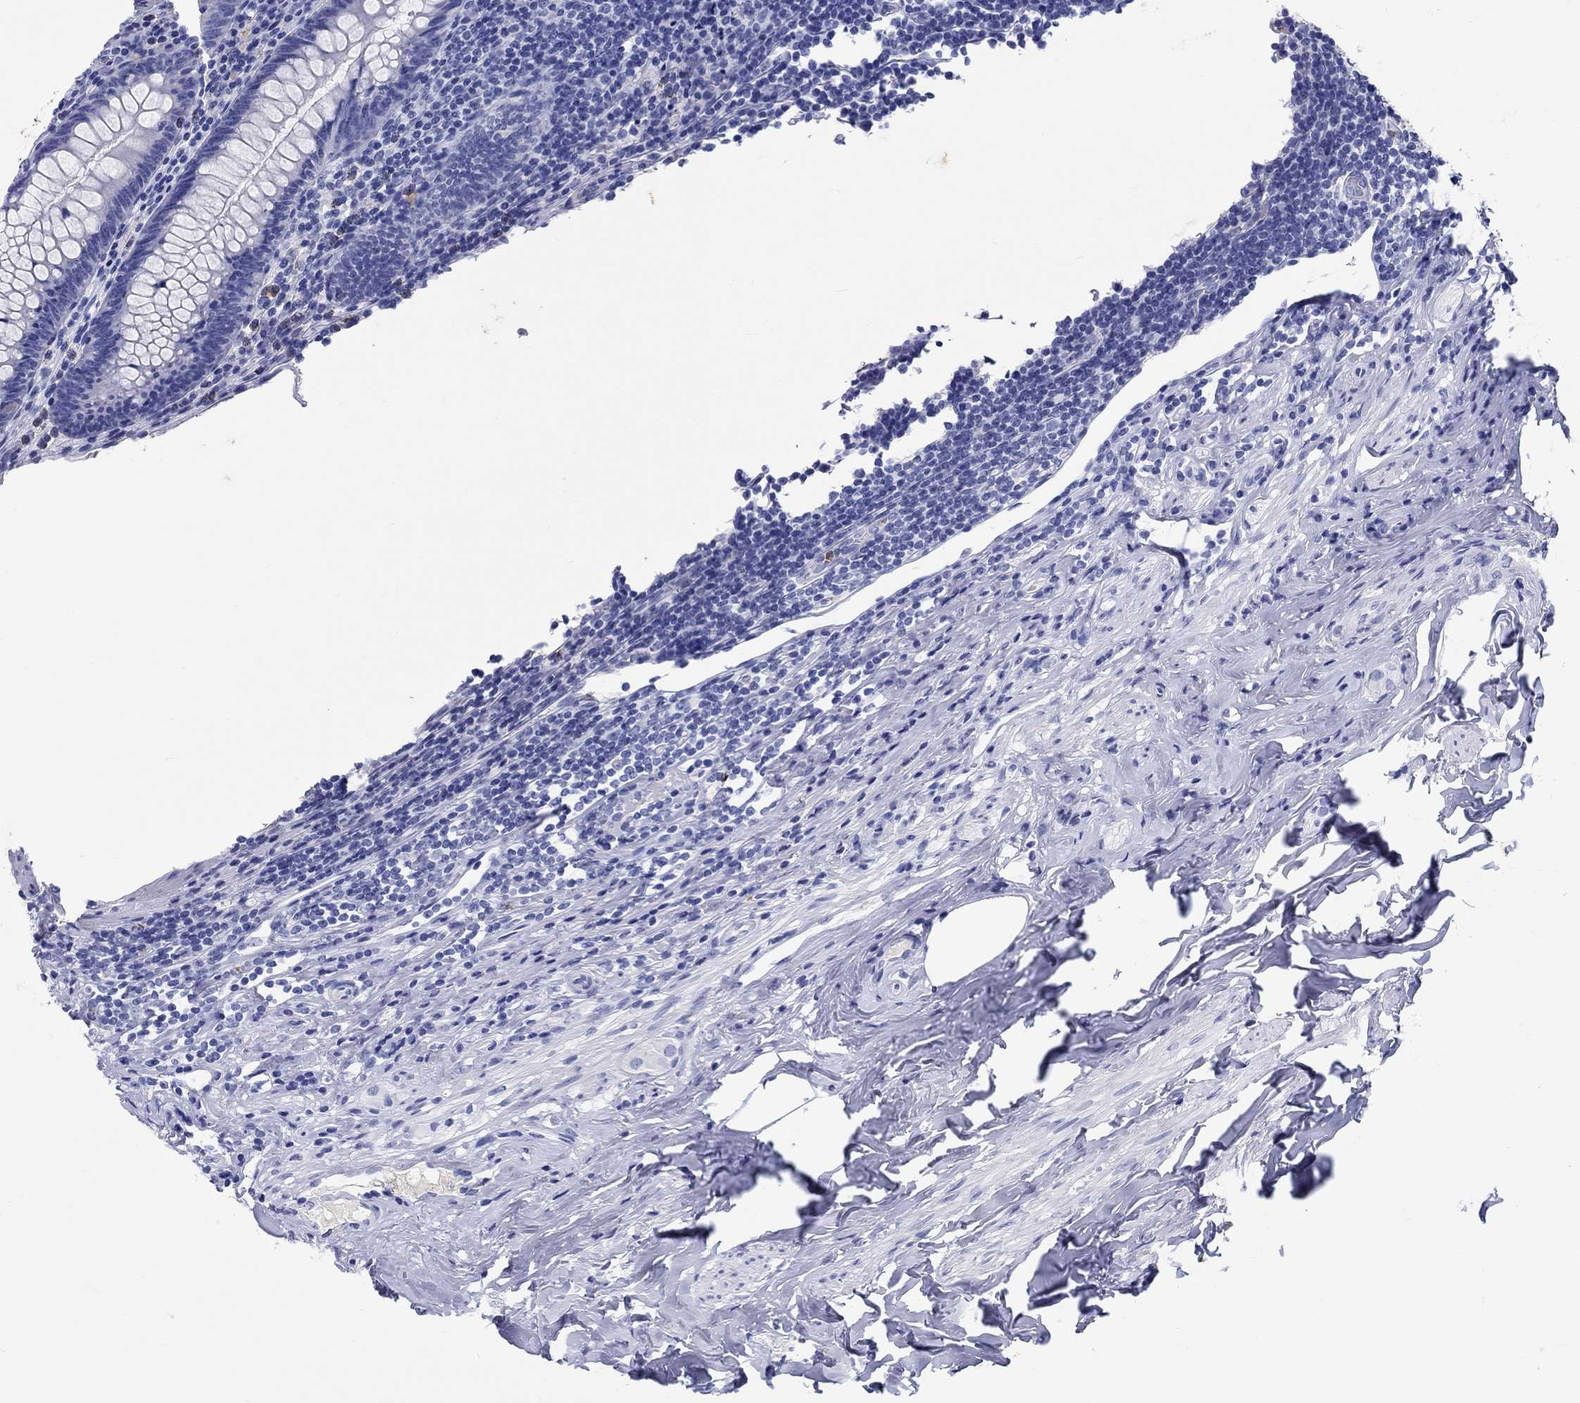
{"staining": {"intensity": "negative", "quantity": "none", "location": "none"}, "tissue": "appendix", "cell_type": "Glandular cells", "image_type": "normal", "snomed": [{"axis": "morphology", "description": "Normal tissue, NOS"}, {"axis": "topography", "description": "Appendix"}], "caption": "The immunohistochemistry (IHC) image has no significant positivity in glandular cells of appendix.", "gene": "EPX", "patient": {"sex": "male", "age": 47}}